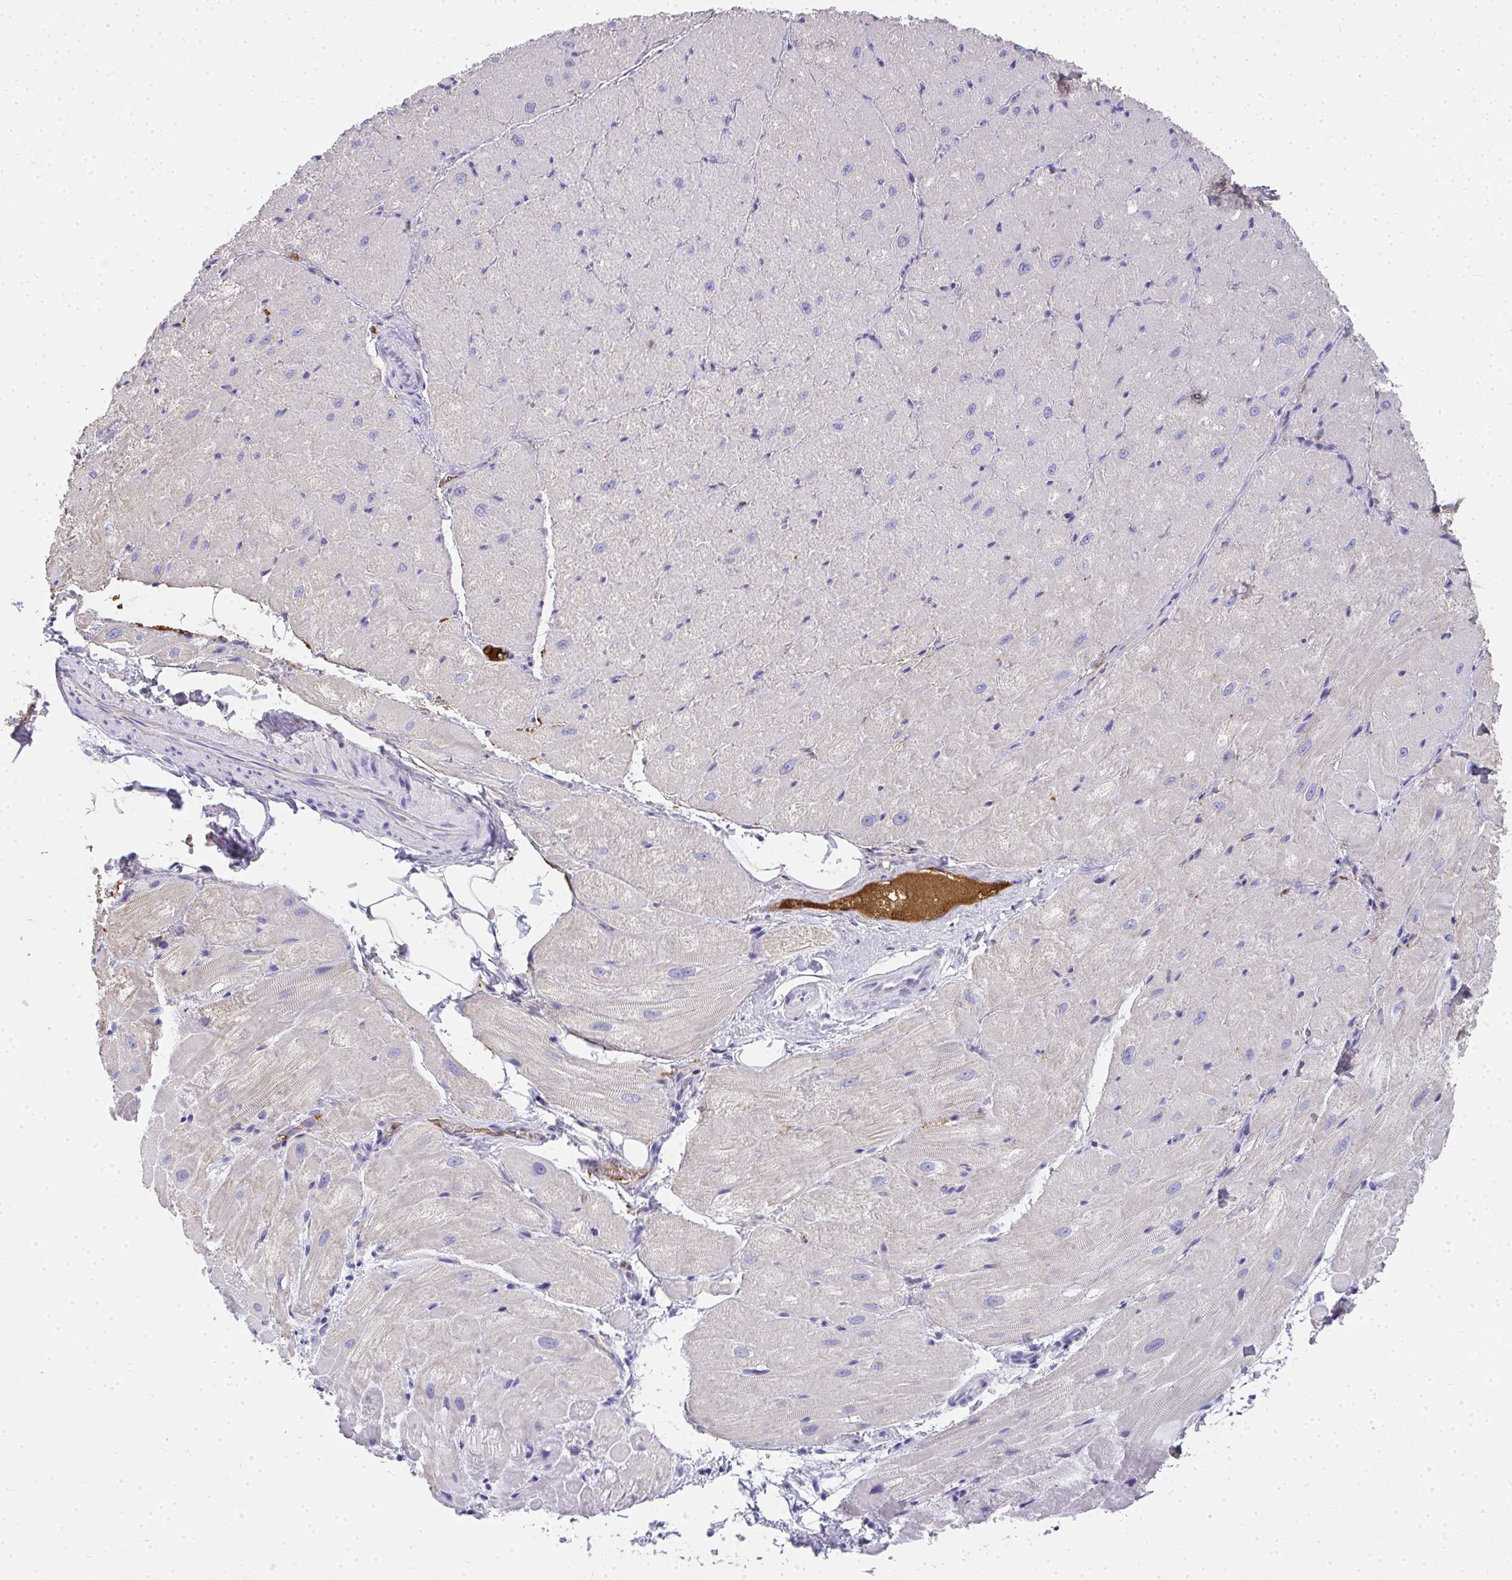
{"staining": {"intensity": "weak", "quantity": "<25%", "location": "cytoplasmic/membranous"}, "tissue": "heart muscle", "cell_type": "Cardiomyocytes", "image_type": "normal", "snomed": [{"axis": "morphology", "description": "Normal tissue, NOS"}, {"axis": "topography", "description": "Heart"}], "caption": "IHC micrograph of unremarkable human heart muscle stained for a protein (brown), which exhibits no expression in cardiomyocytes. (Brightfield microscopy of DAB (3,3'-diaminobenzidine) immunohistochemistry (IHC) at high magnification).", "gene": "ZSWIM3", "patient": {"sex": "male", "age": 62}}